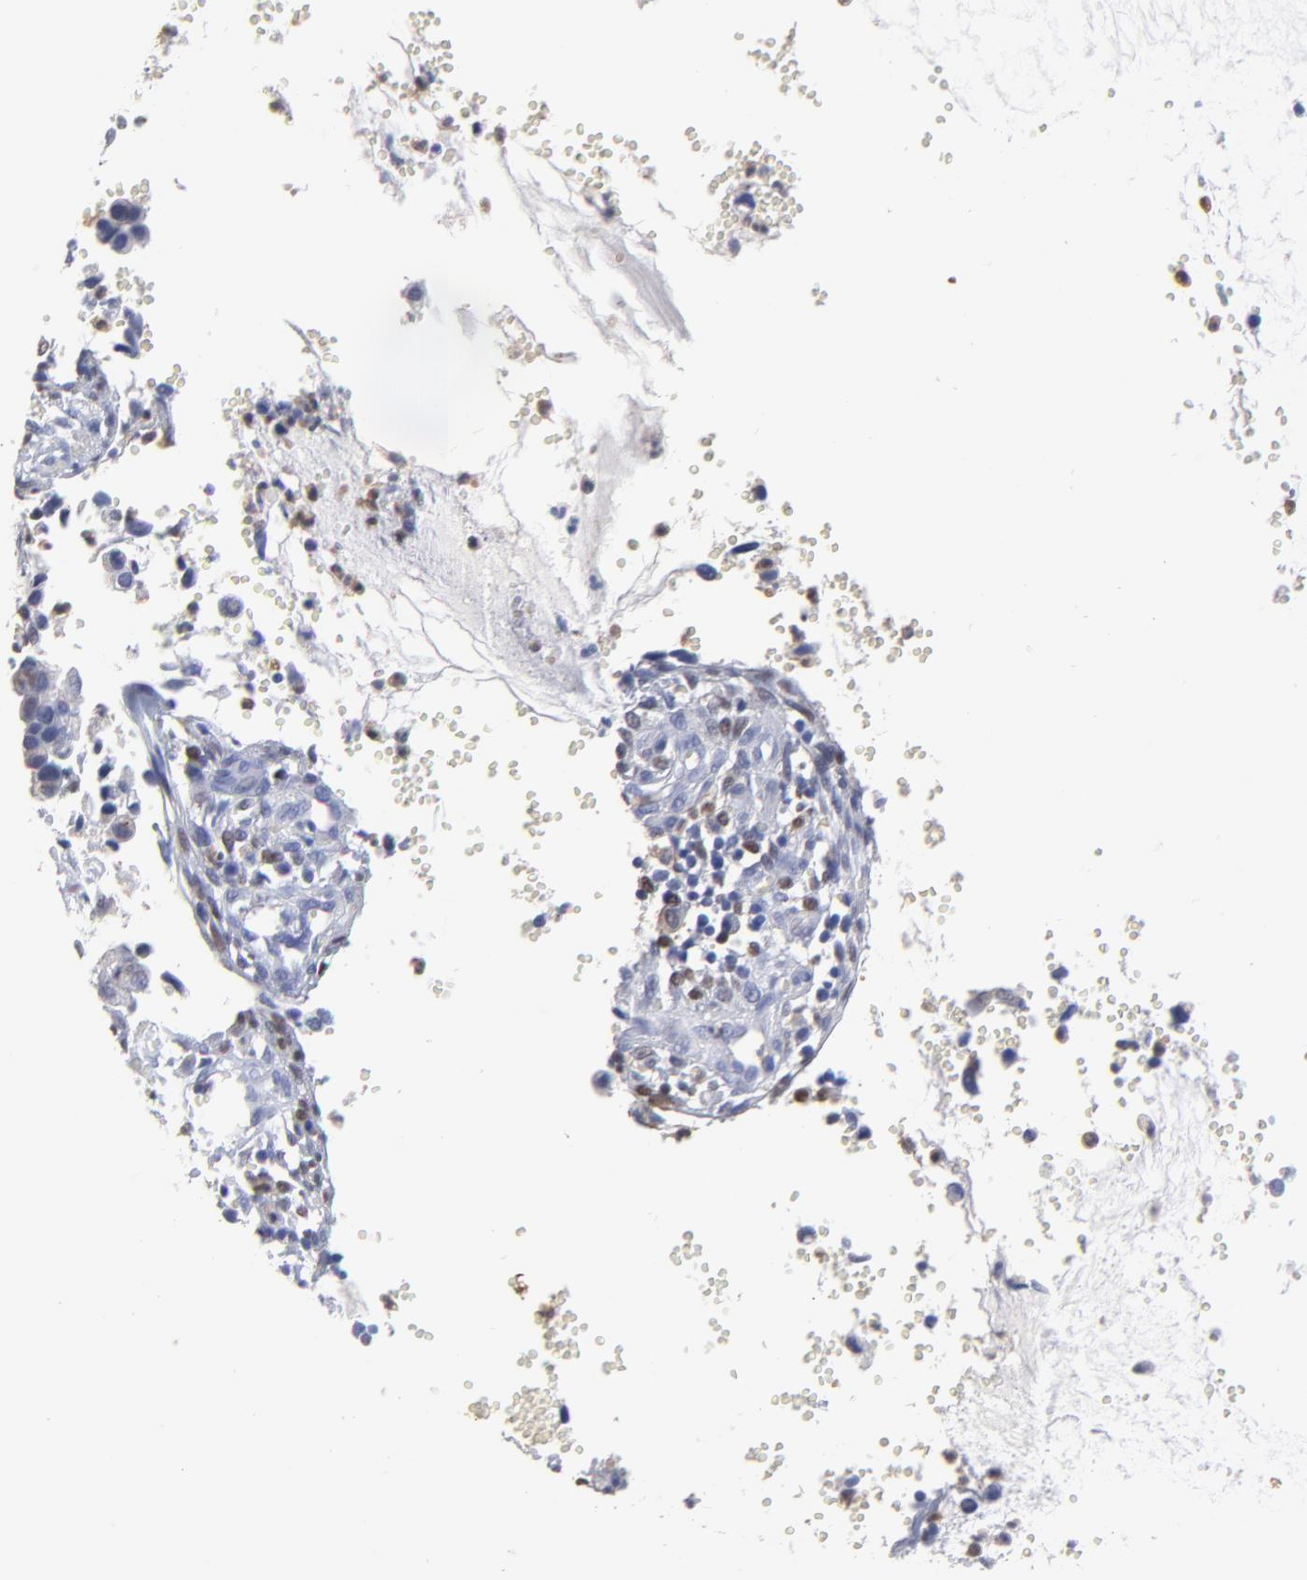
{"staining": {"intensity": "negative", "quantity": "none", "location": "none"}, "tissue": "cervical cancer", "cell_type": "Tumor cells", "image_type": "cancer", "snomed": [{"axis": "morphology", "description": "Normal tissue, NOS"}, {"axis": "morphology", "description": "Squamous cell carcinoma, NOS"}, {"axis": "topography", "description": "Cervix"}], "caption": "Tumor cells show no significant protein positivity in squamous cell carcinoma (cervical).", "gene": "SMARCA1", "patient": {"sex": "female", "age": 45}}